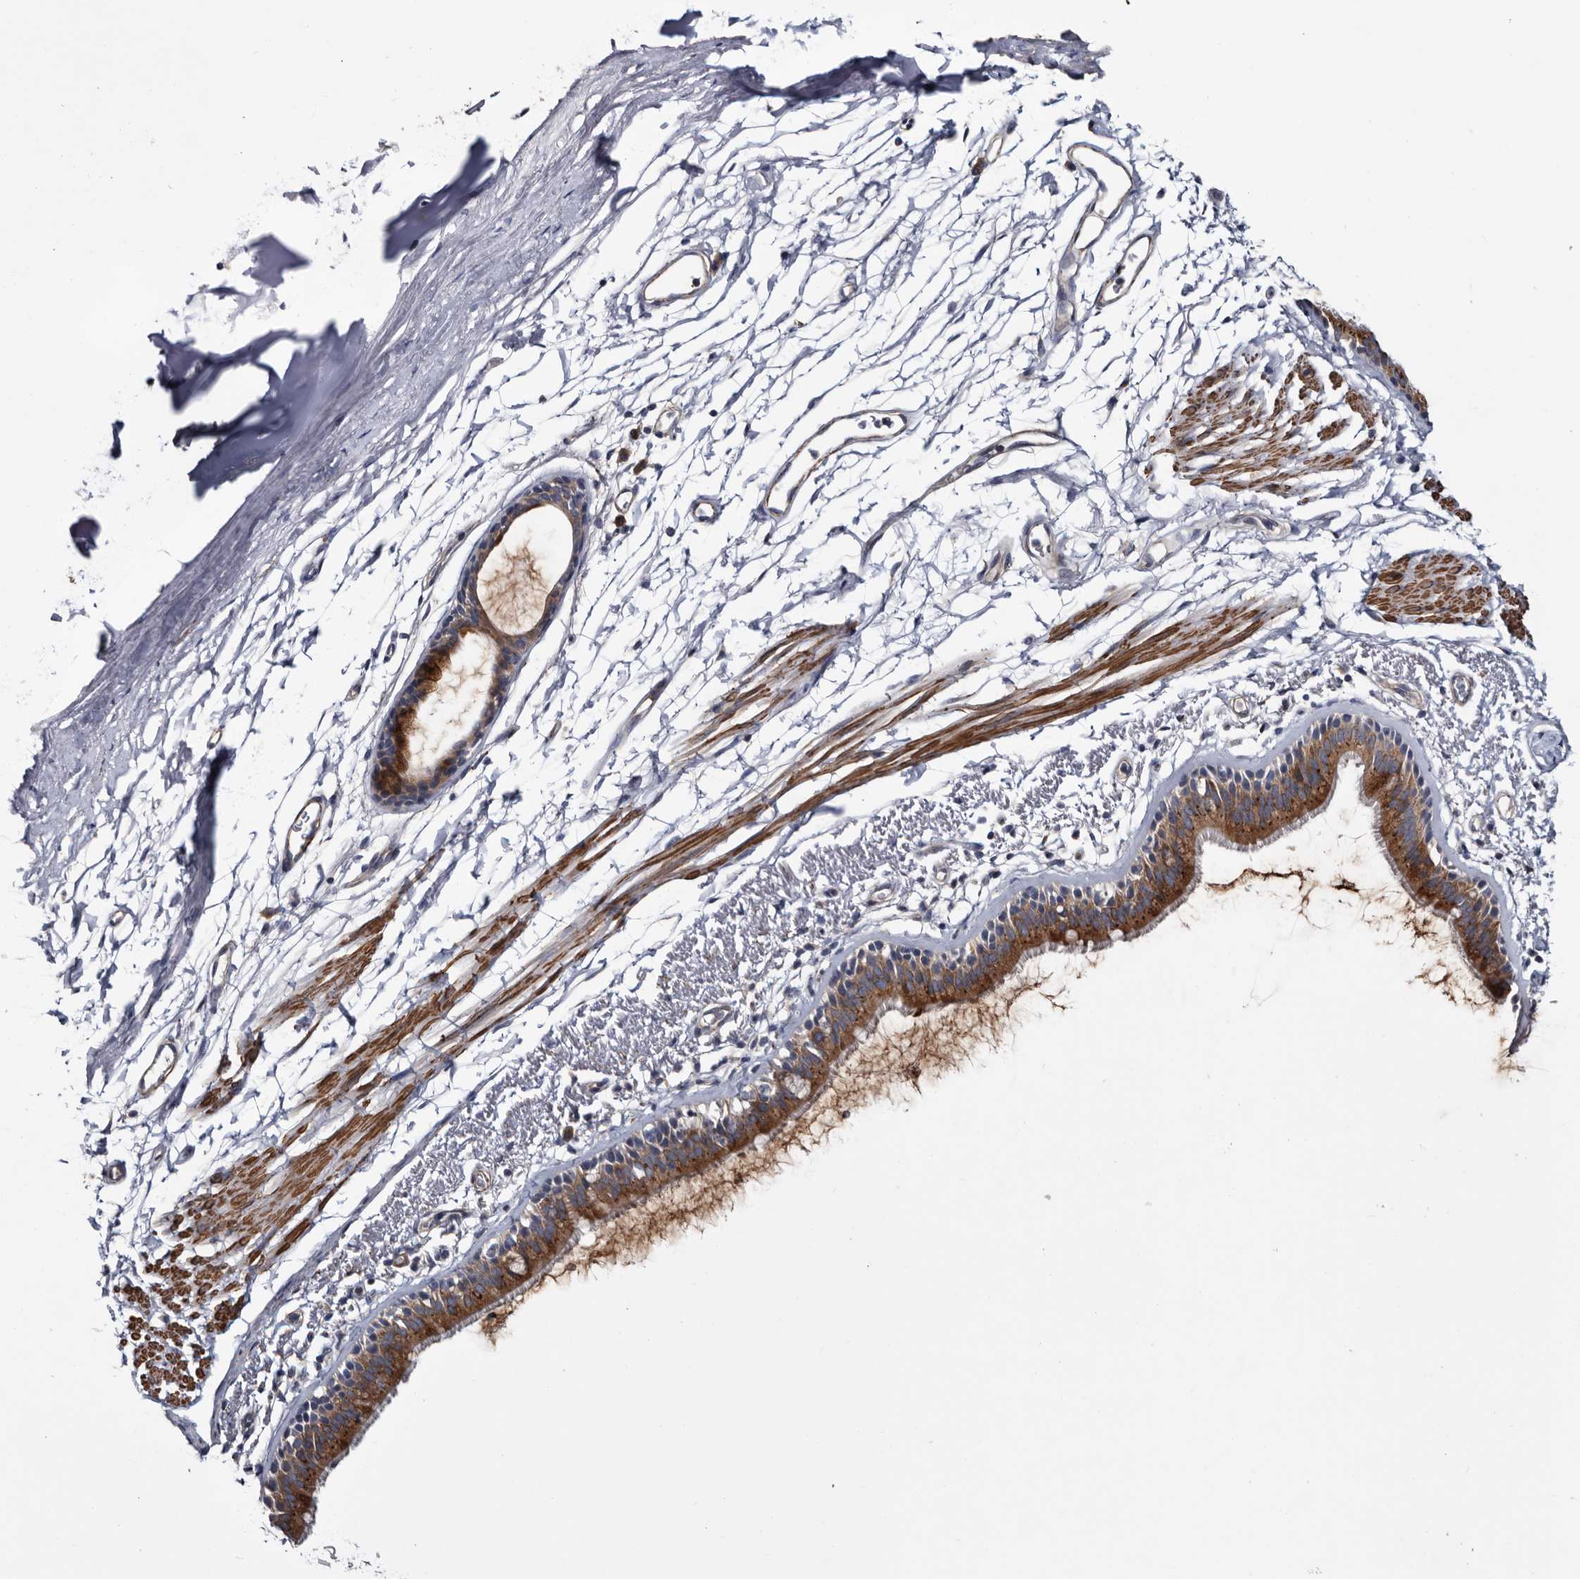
{"staining": {"intensity": "moderate", "quantity": "25%-75%", "location": "cytoplasmic/membranous"}, "tissue": "bronchus", "cell_type": "Respiratory epithelial cells", "image_type": "normal", "snomed": [{"axis": "morphology", "description": "Normal tissue, NOS"}, {"axis": "topography", "description": "Lymph node"}, {"axis": "topography", "description": "Bronchus"}], "caption": "The image reveals immunohistochemical staining of unremarkable bronchus. There is moderate cytoplasmic/membranous expression is present in approximately 25%-75% of respiratory epithelial cells.", "gene": "IARS1", "patient": {"sex": "female", "age": 70}}